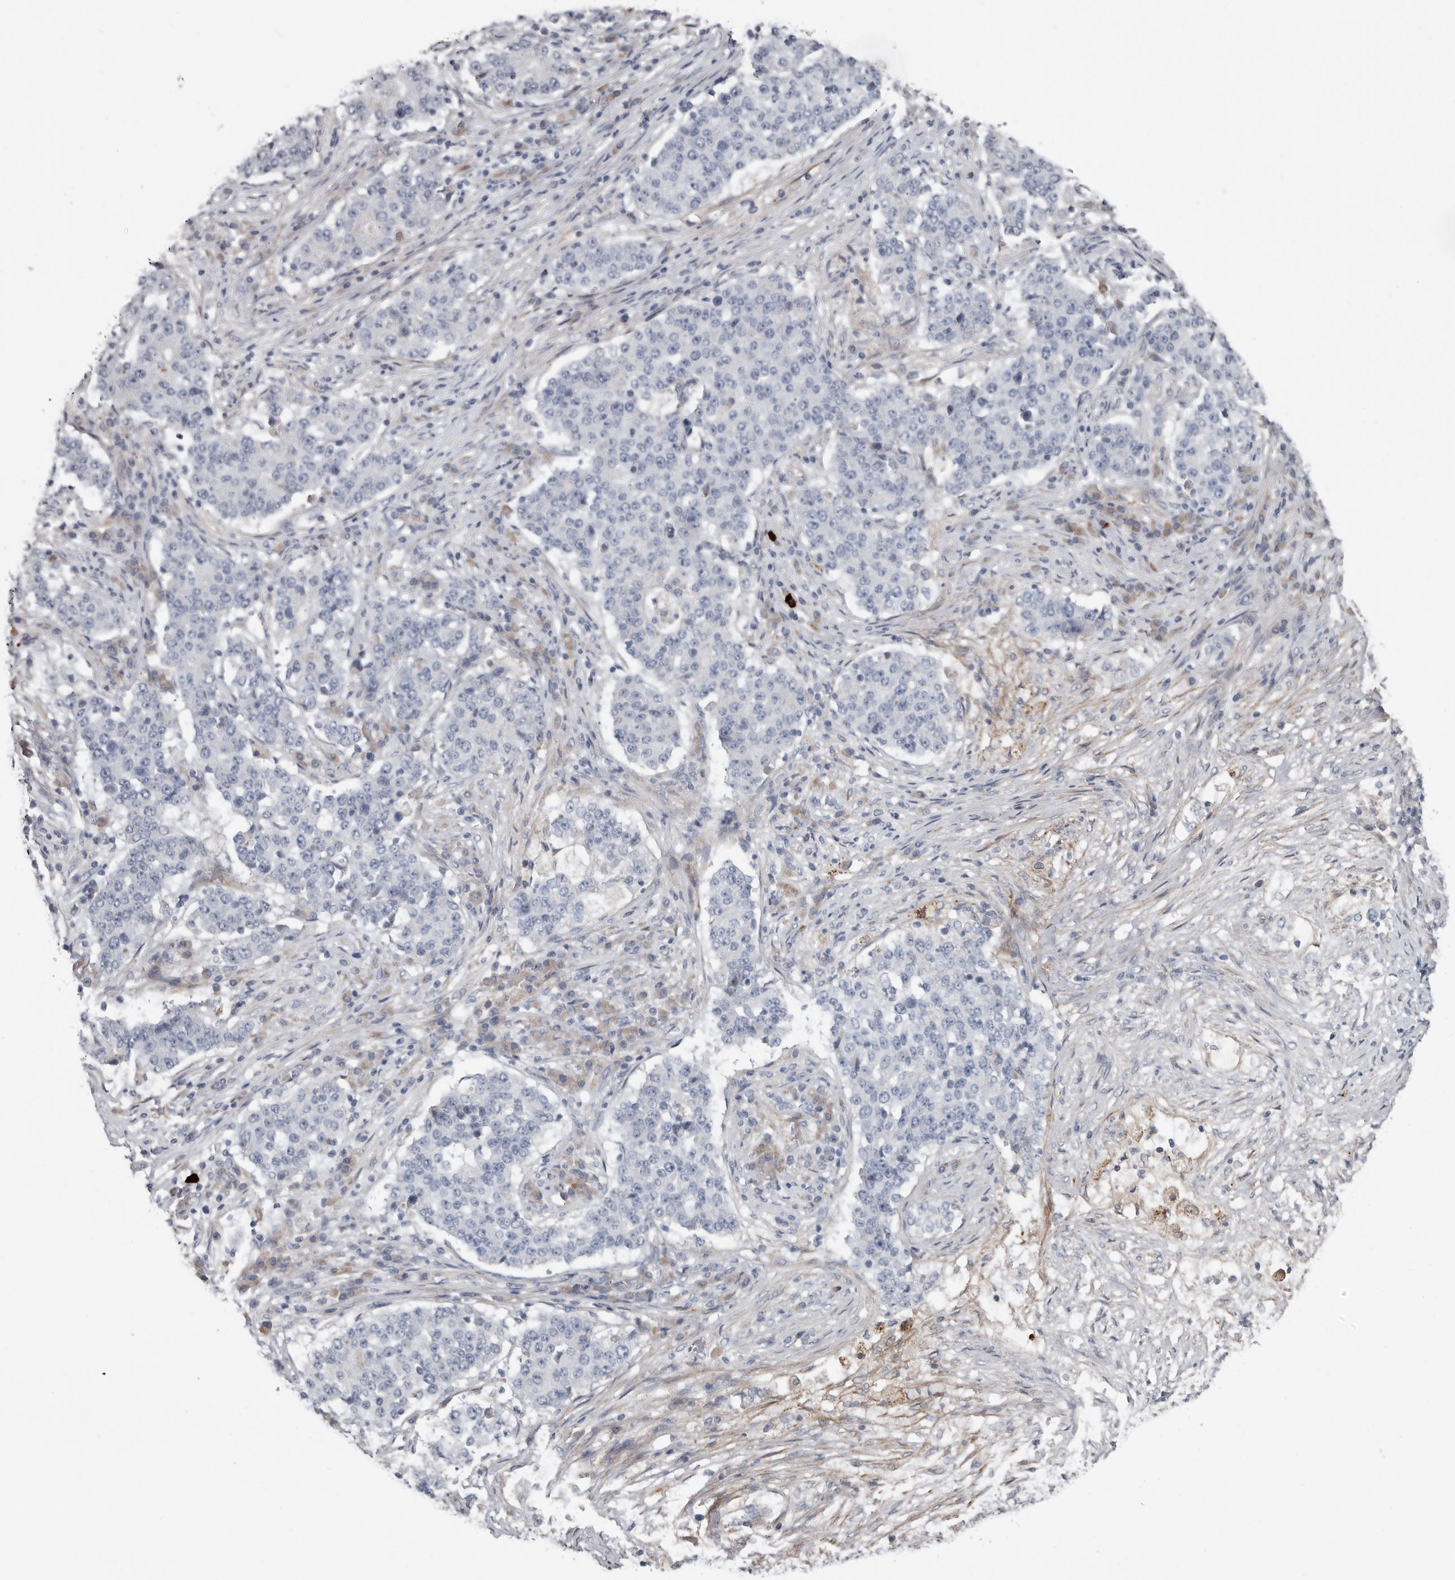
{"staining": {"intensity": "negative", "quantity": "none", "location": "none"}, "tissue": "stomach cancer", "cell_type": "Tumor cells", "image_type": "cancer", "snomed": [{"axis": "morphology", "description": "Adenocarcinoma, NOS"}, {"axis": "topography", "description": "Stomach"}], "caption": "IHC histopathology image of neoplastic tissue: human stomach cancer (adenocarcinoma) stained with DAB shows no significant protein positivity in tumor cells.", "gene": "ZNF114", "patient": {"sex": "male", "age": 59}}